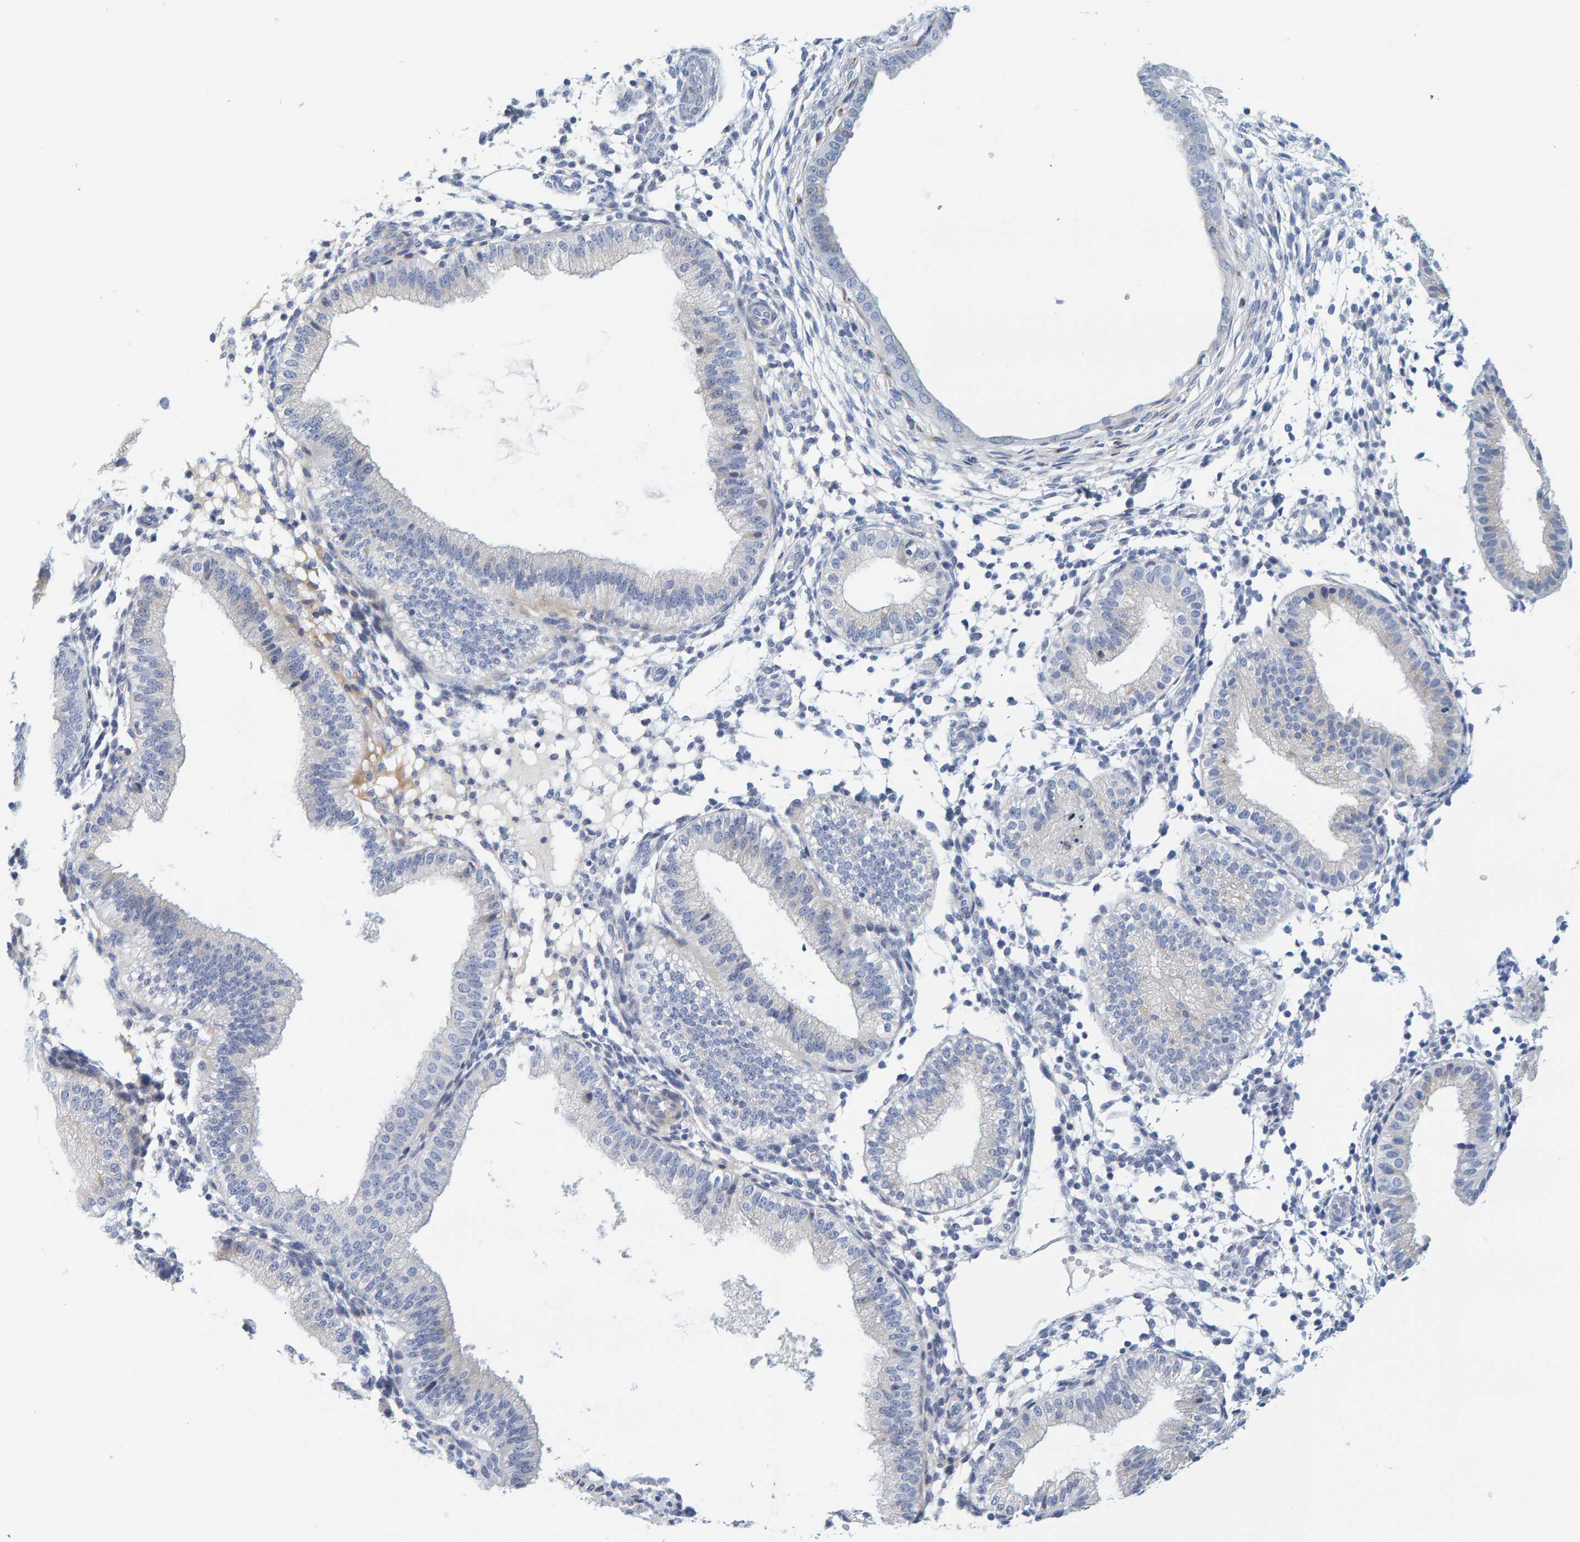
{"staining": {"intensity": "negative", "quantity": "none", "location": "none"}, "tissue": "endometrium", "cell_type": "Cells in endometrial stroma", "image_type": "normal", "snomed": [{"axis": "morphology", "description": "Normal tissue, NOS"}, {"axis": "topography", "description": "Endometrium"}], "caption": "High power microscopy micrograph of an IHC histopathology image of benign endometrium, revealing no significant staining in cells in endometrial stroma.", "gene": "MOG", "patient": {"sex": "female", "age": 39}}